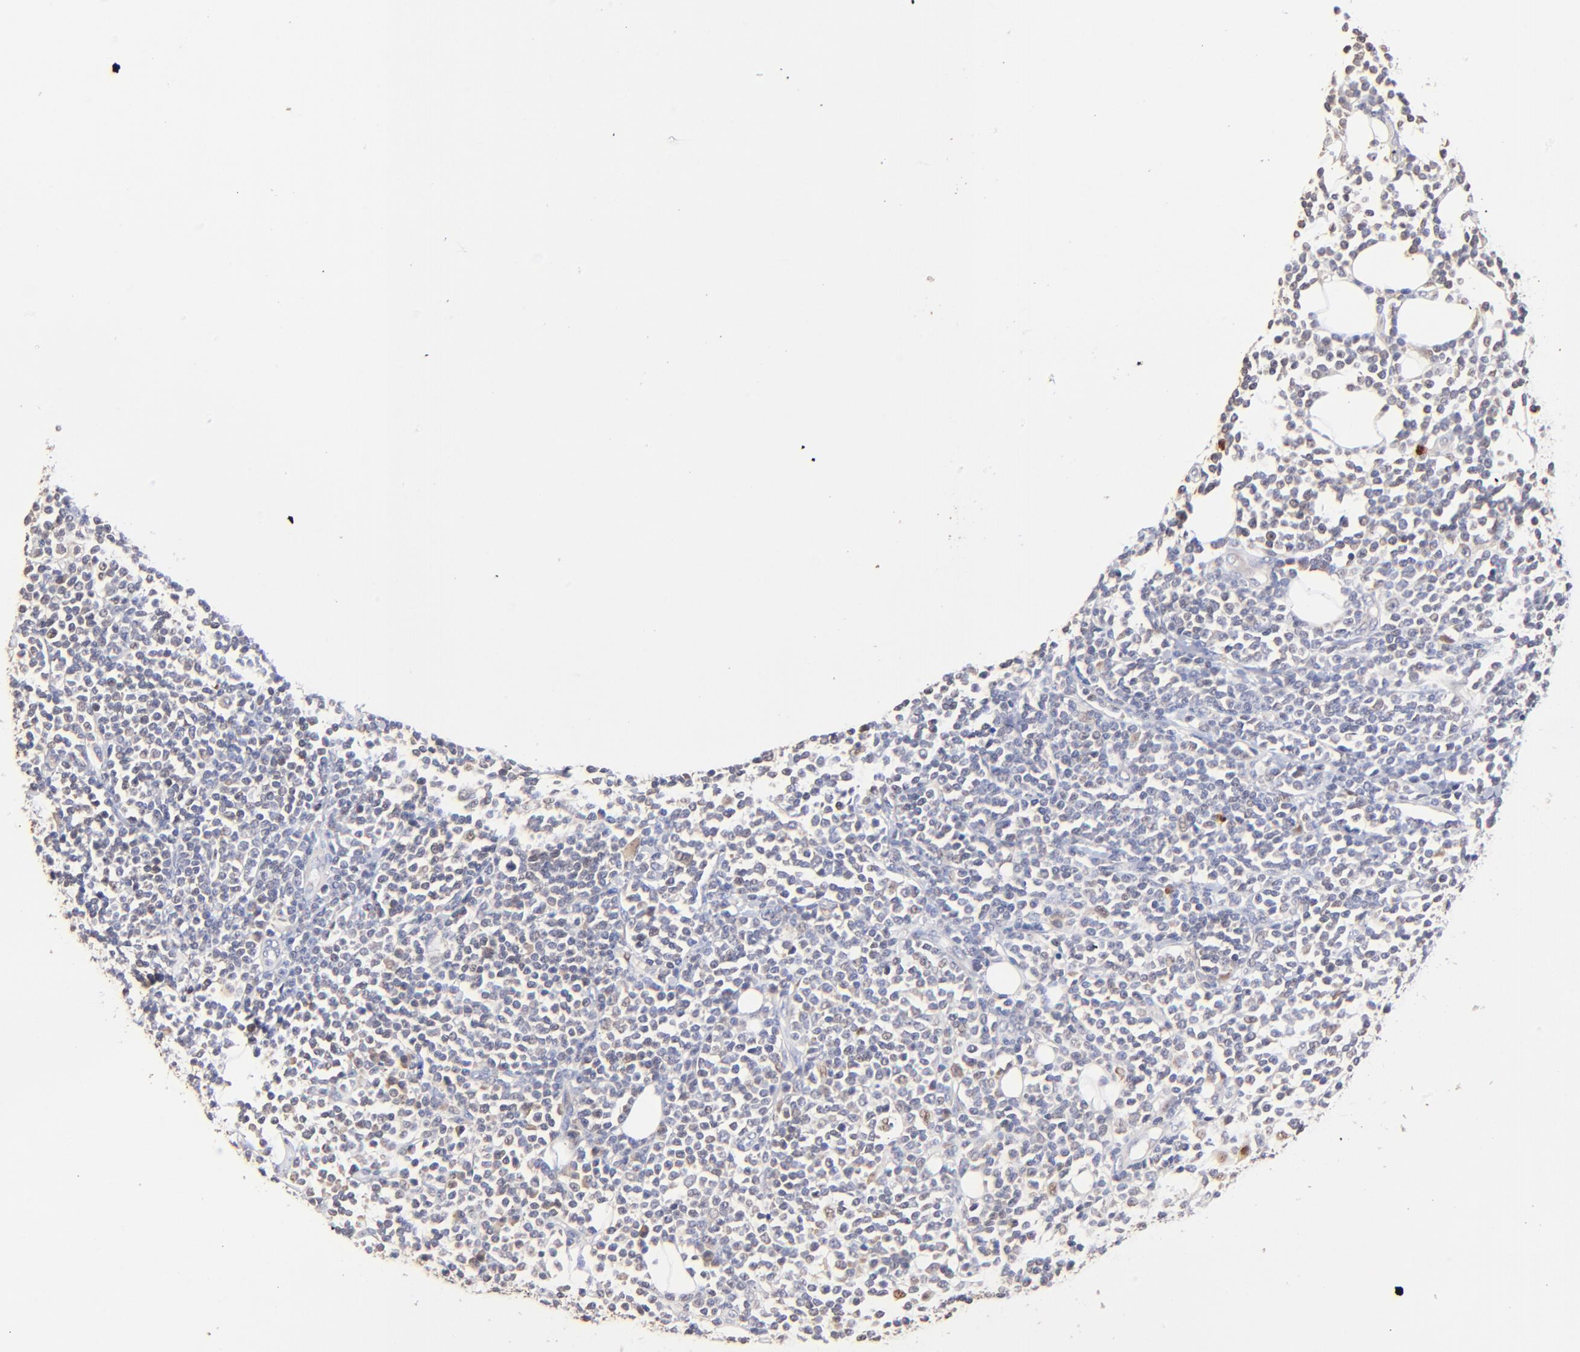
{"staining": {"intensity": "negative", "quantity": "none", "location": "none"}, "tissue": "lymphoma", "cell_type": "Tumor cells", "image_type": "cancer", "snomed": [{"axis": "morphology", "description": "Malignant lymphoma, non-Hodgkin's type, Low grade"}, {"axis": "topography", "description": "Soft tissue"}], "caption": "An immunohistochemistry (IHC) image of lymphoma is shown. There is no staining in tumor cells of lymphoma. (Brightfield microscopy of DAB immunohistochemistry at high magnification).", "gene": "BBOF1", "patient": {"sex": "male", "age": 92}}